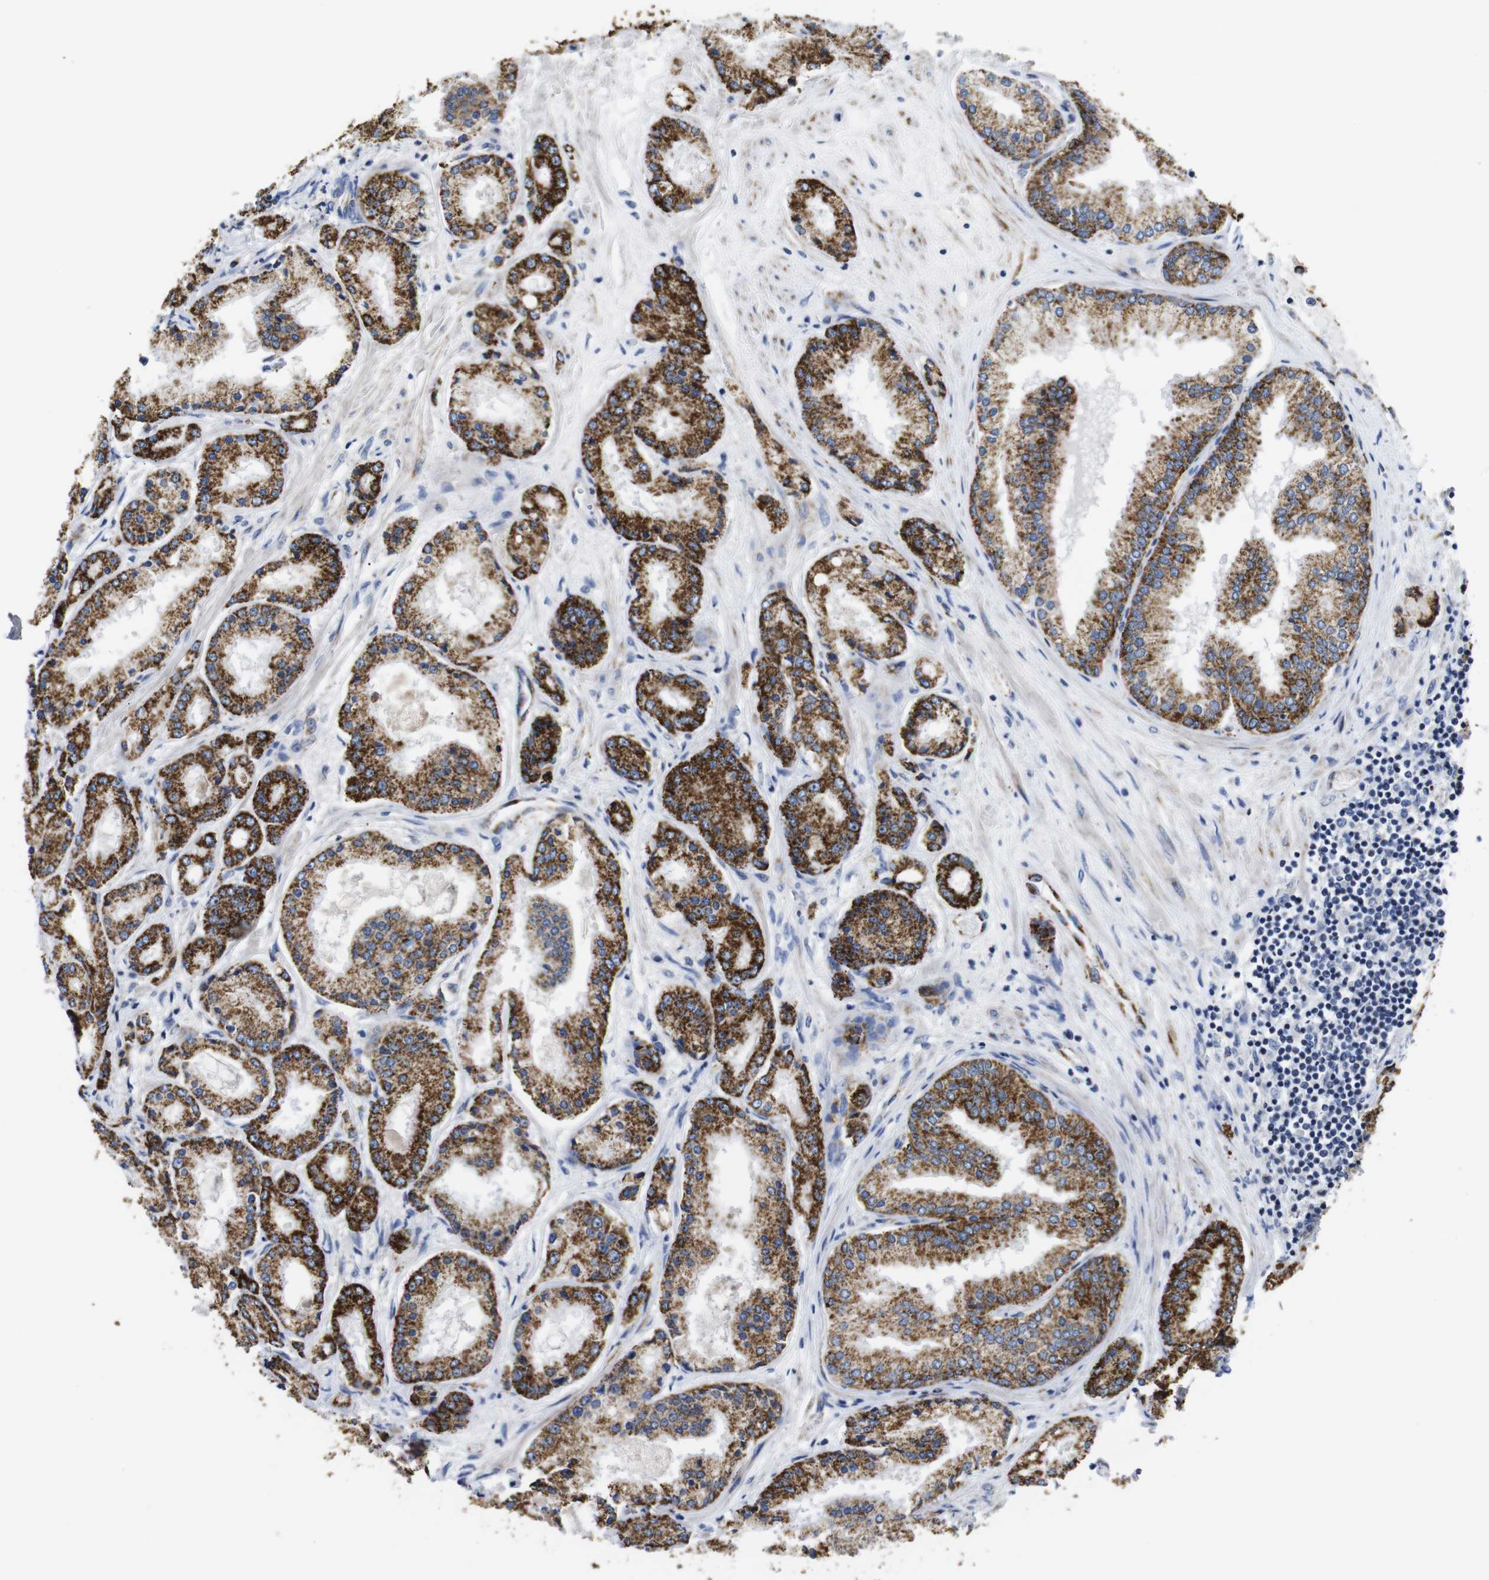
{"staining": {"intensity": "strong", "quantity": "25%-75%", "location": "cytoplasmic/membranous"}, "tissue": "prostate cancer", "cell_type": "Tumor cells", "image_type": "cancer", "snomed": [{"axis": "morphology", "description": "Adenocarcinoma, High grade"}, {"axis": "topography", "description": "Prostate"}], "caption": "The immunohistochemical stain labels strong cytoplasmic/membranous staining in tumor cells of adenocarcinoma (high-grade) (prostate) tissue.", "gene": "MAOA", "patient": {"sex": "male", "age": 59}}